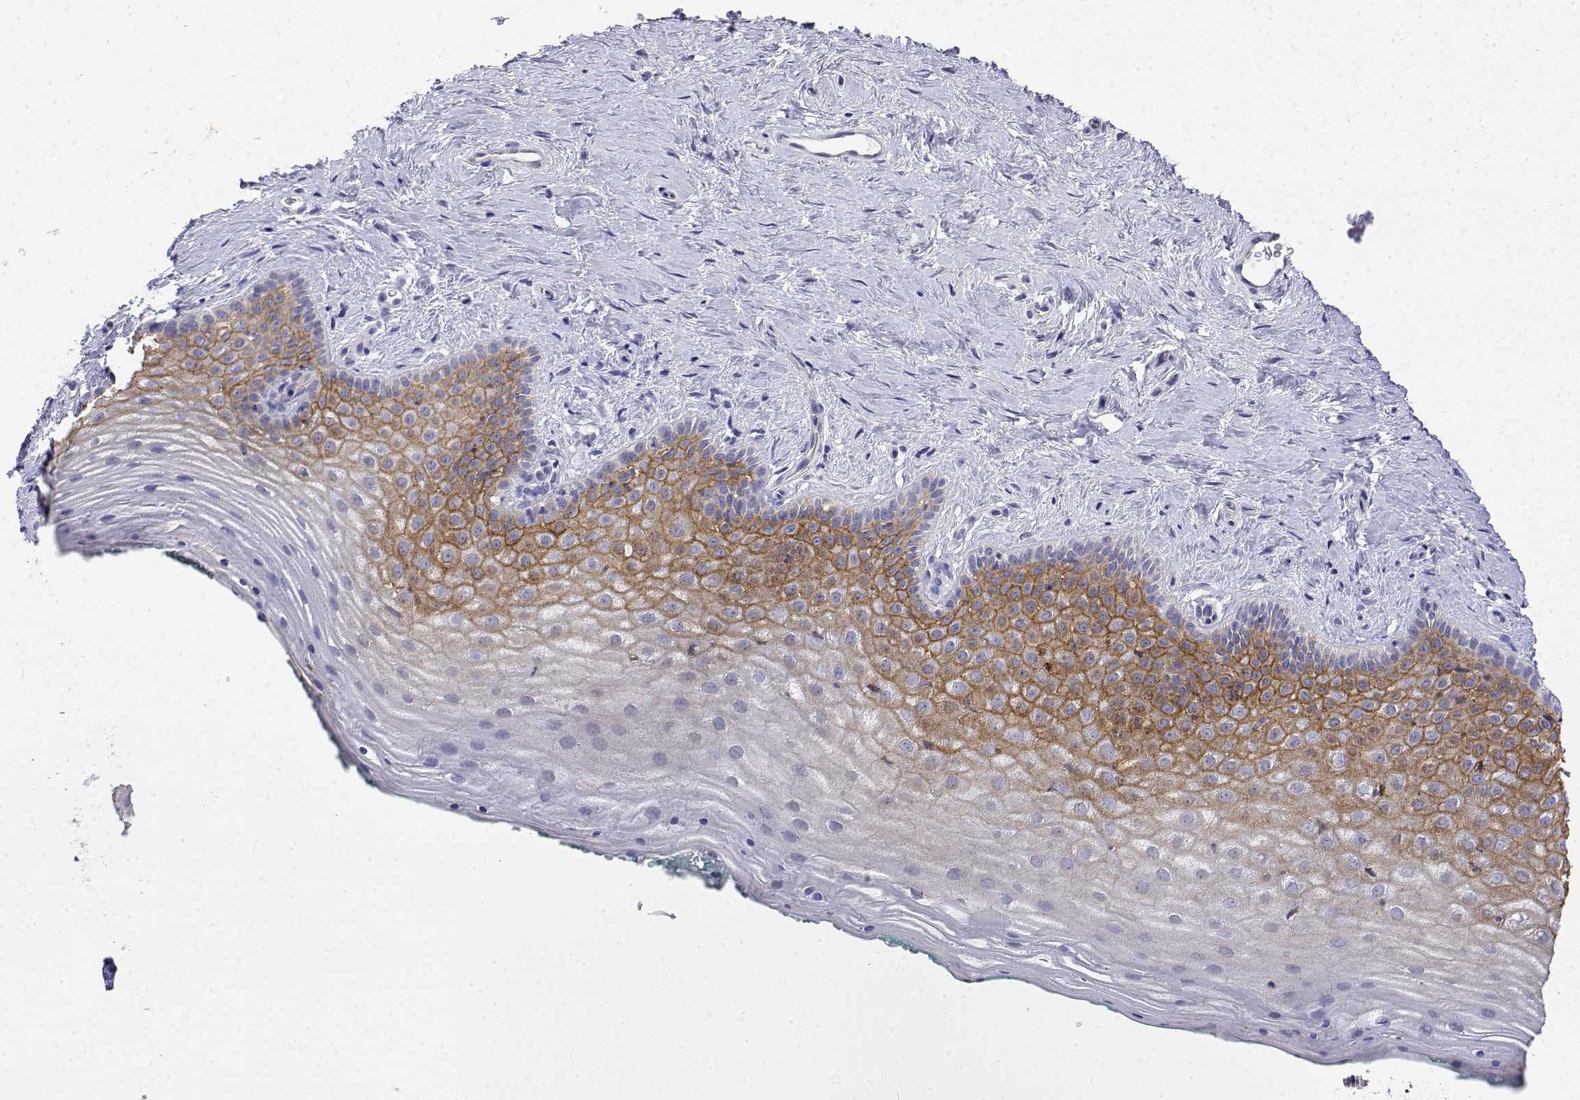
{"staining": {"intensity": "strong", "quantity": "25%-75%", "location": "cytoplasmic/membranous"}, "tissue": "vagina", "cell_type": "Squamous epithelial cells", "image_type": "normal", "snomed": [{"axis": "morphology", "description": "Normal tissue, NOS"}, {"axis": "topography", "description": "Vagina"}], "caption": "Immunohistochemistry (IHC) (DAB (3,3'-diaminobenzidine)) staining of unremarkable vagina displays strong cytoplasmic/membranous protein expression in about 25%-75% of squamous epithelial cells.", "gene": "LY6D", "patient": {"sex": "female", "age": 45}}